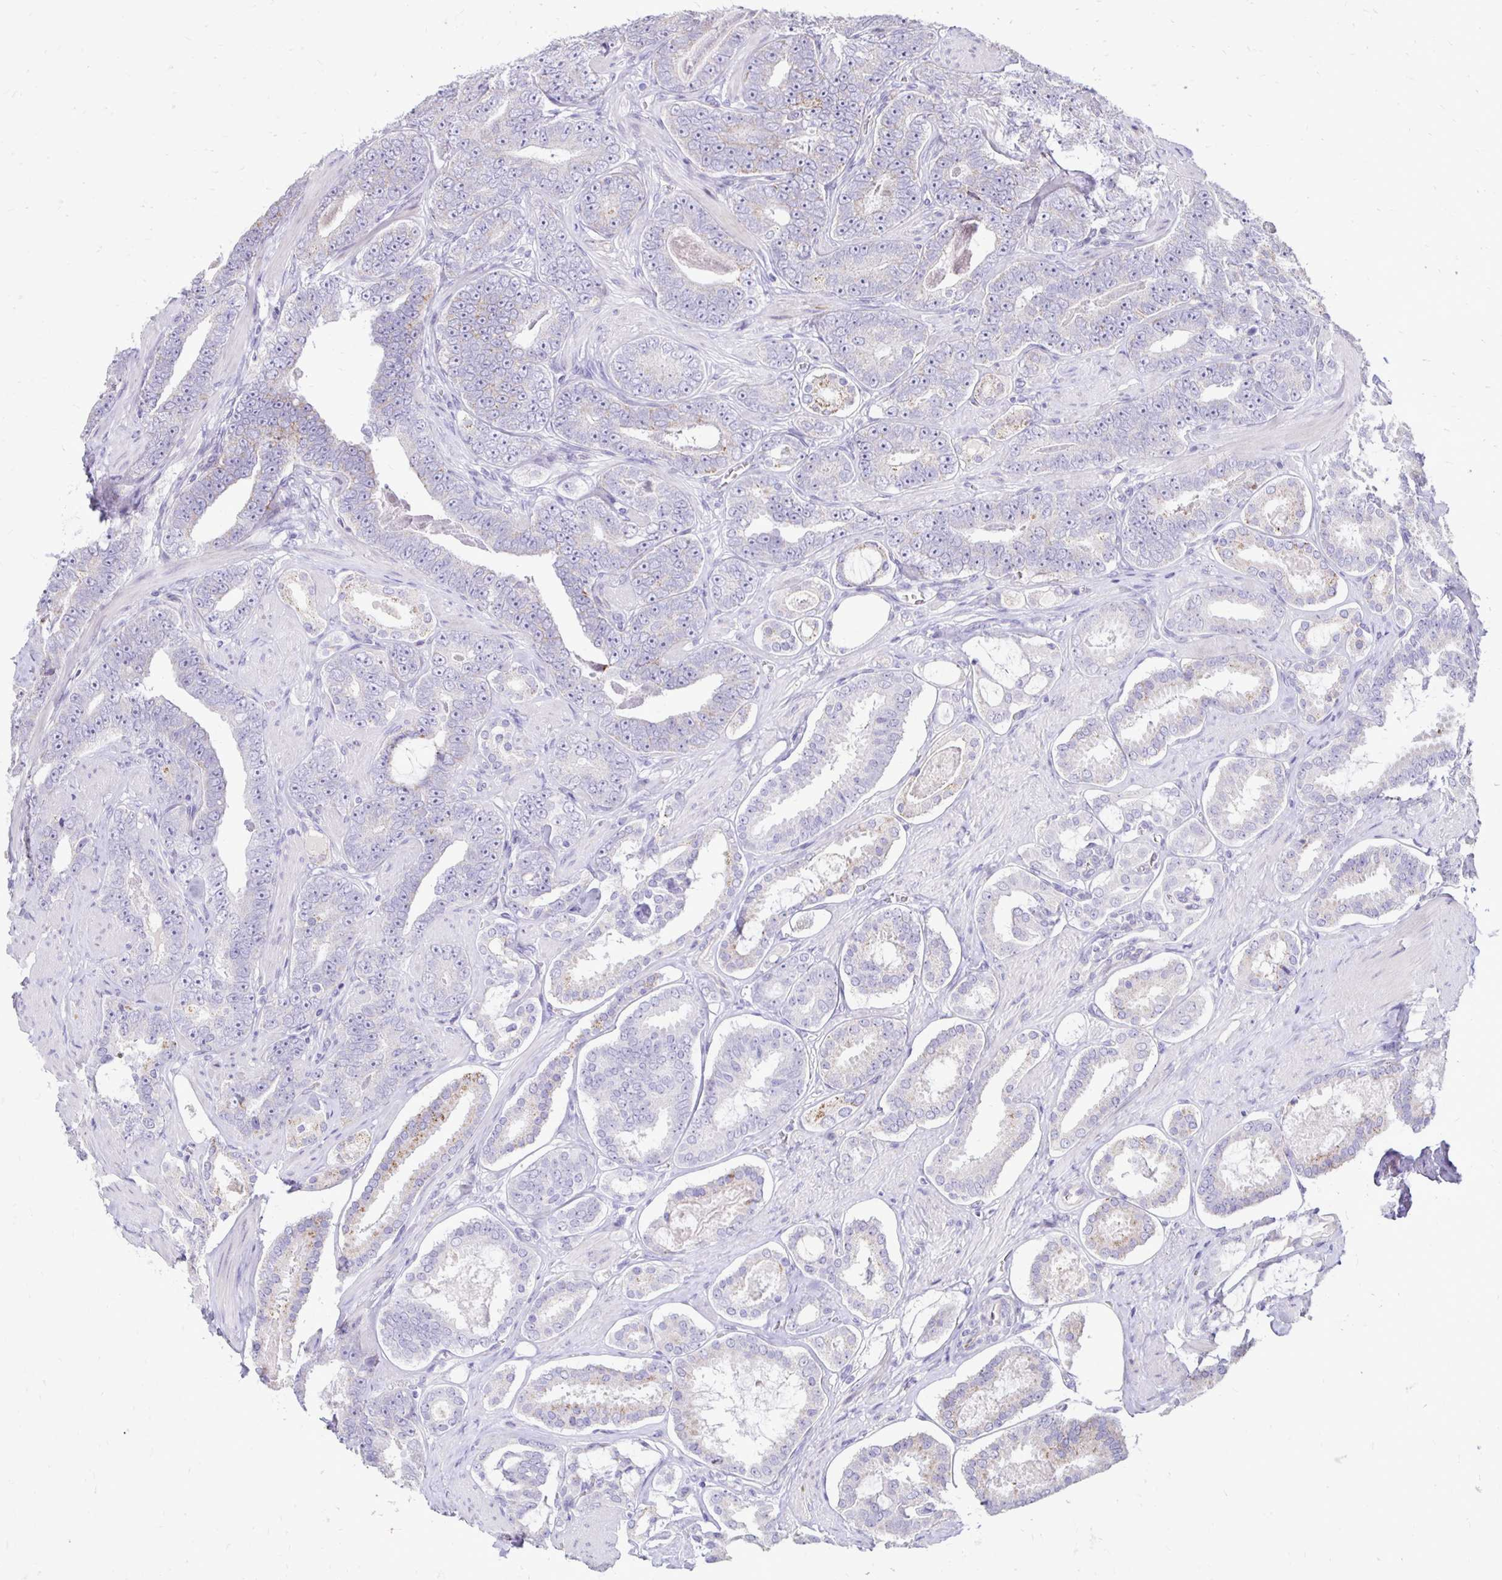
{"staining": {"intensity": "weak", "quantity": "<25%", "location": "cytoplasmic/membranous"}, "tissue": "prostate cancer", "cell_type": "Tumor cells", "image_type": "cancer", "snomed": [{"axis": "morphology", "description": "Adenocarcinoma, High grade"}, {"axis": "topography", "description": "Prostate"}], "caption": "Tumor cells show no significant protein staining in prostate cancer. The staining was performed using DAB to visualize the protein expression in brown, while the nuclei were stained in blue with hematoxylin (Magnification: 20x).", "gene": "GAS2", "patient": {"sex": "male", "age": 63}}